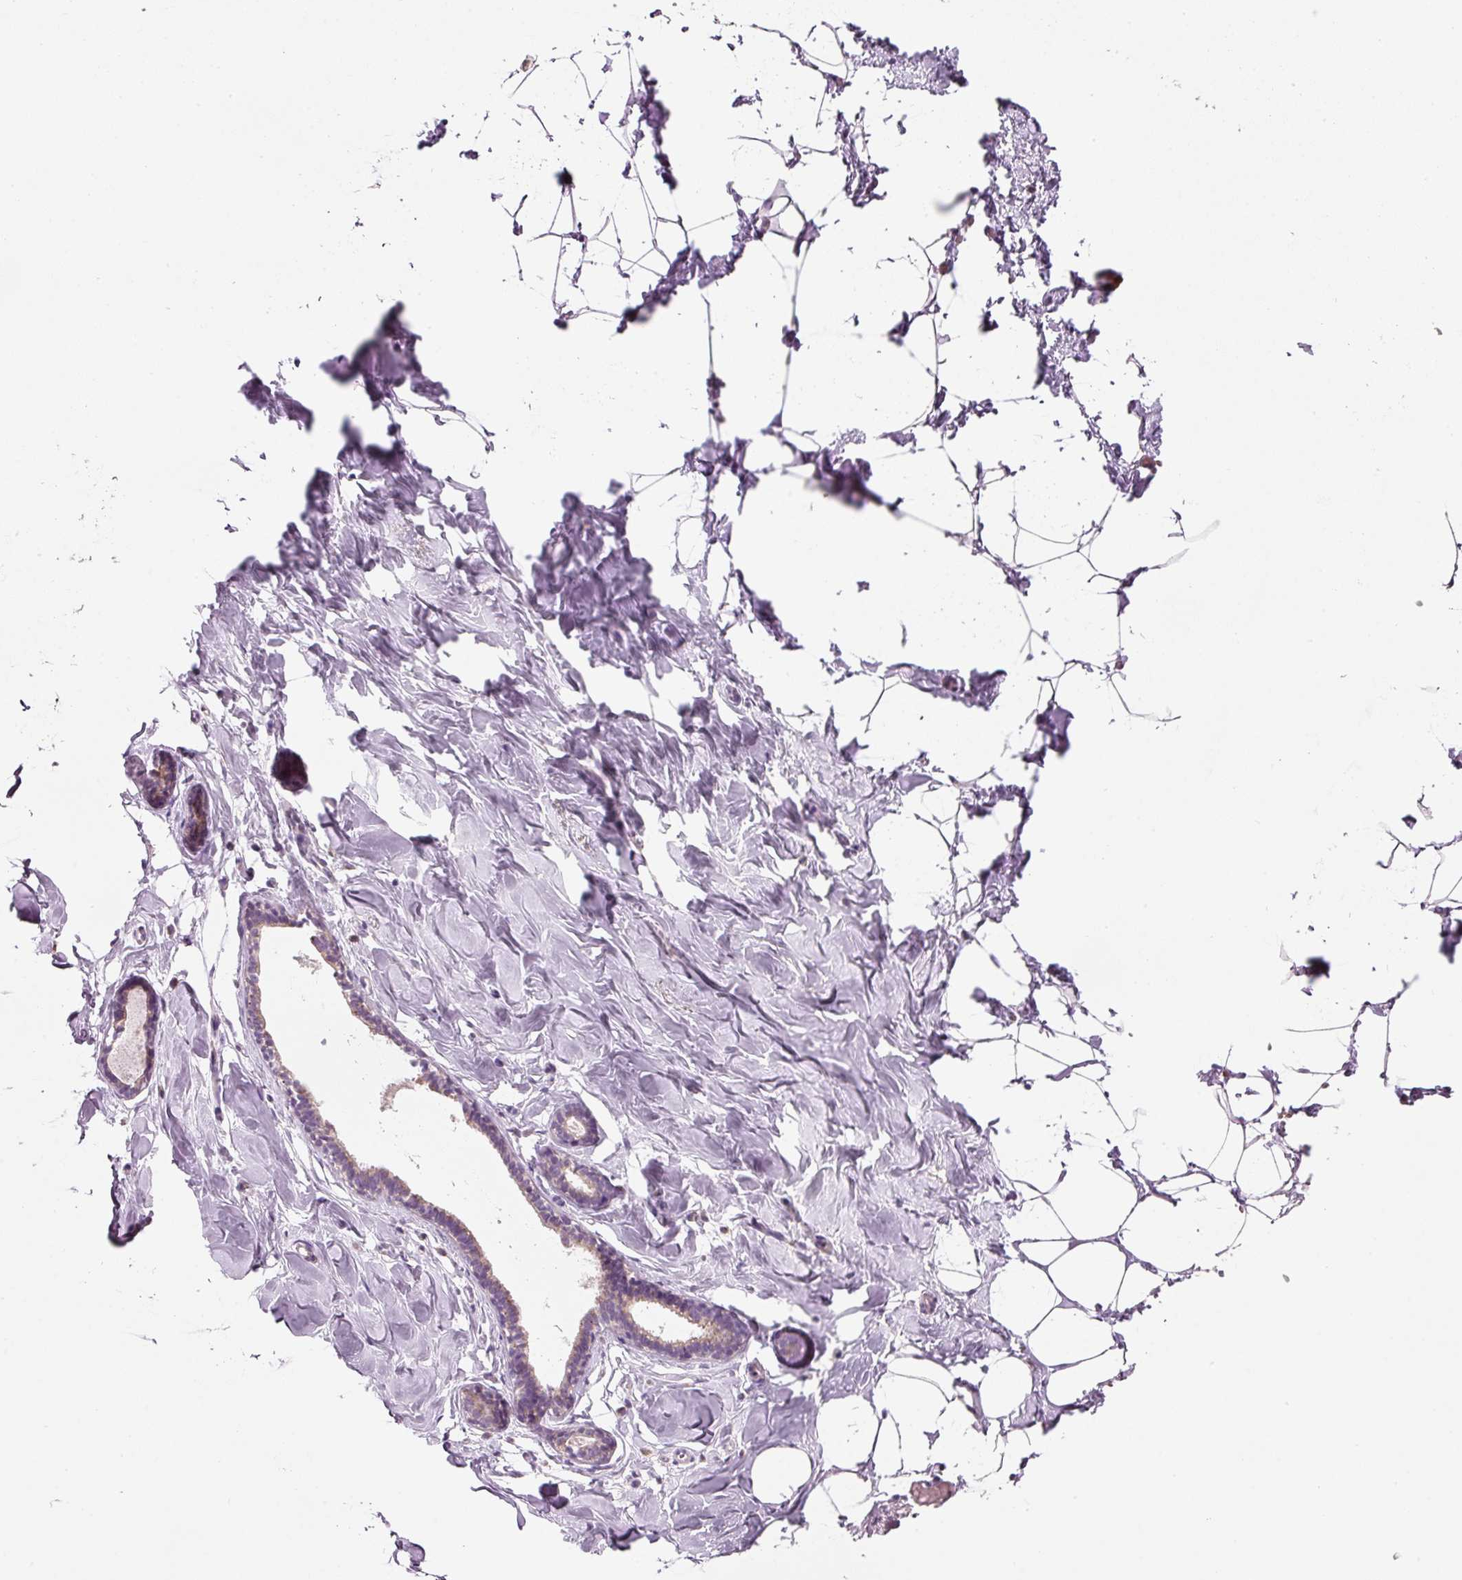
{"staining": {"intensity": "negative", "quantity": "none", "location": "none"}, "tissue": "breast", "cell_type": "Adipocytes", "image_type": "normal", "snomed": [{"axis": "morphology", "description": "Normal tissue, NOS"}, {"axis": "topography", "description": "Breast"}], "caption": "Micrograph shows no significant protein staining in adipocytes of unremarkable breast.", "gene": "FAM78B", "patient": {"sex": "female", "age": 23}}